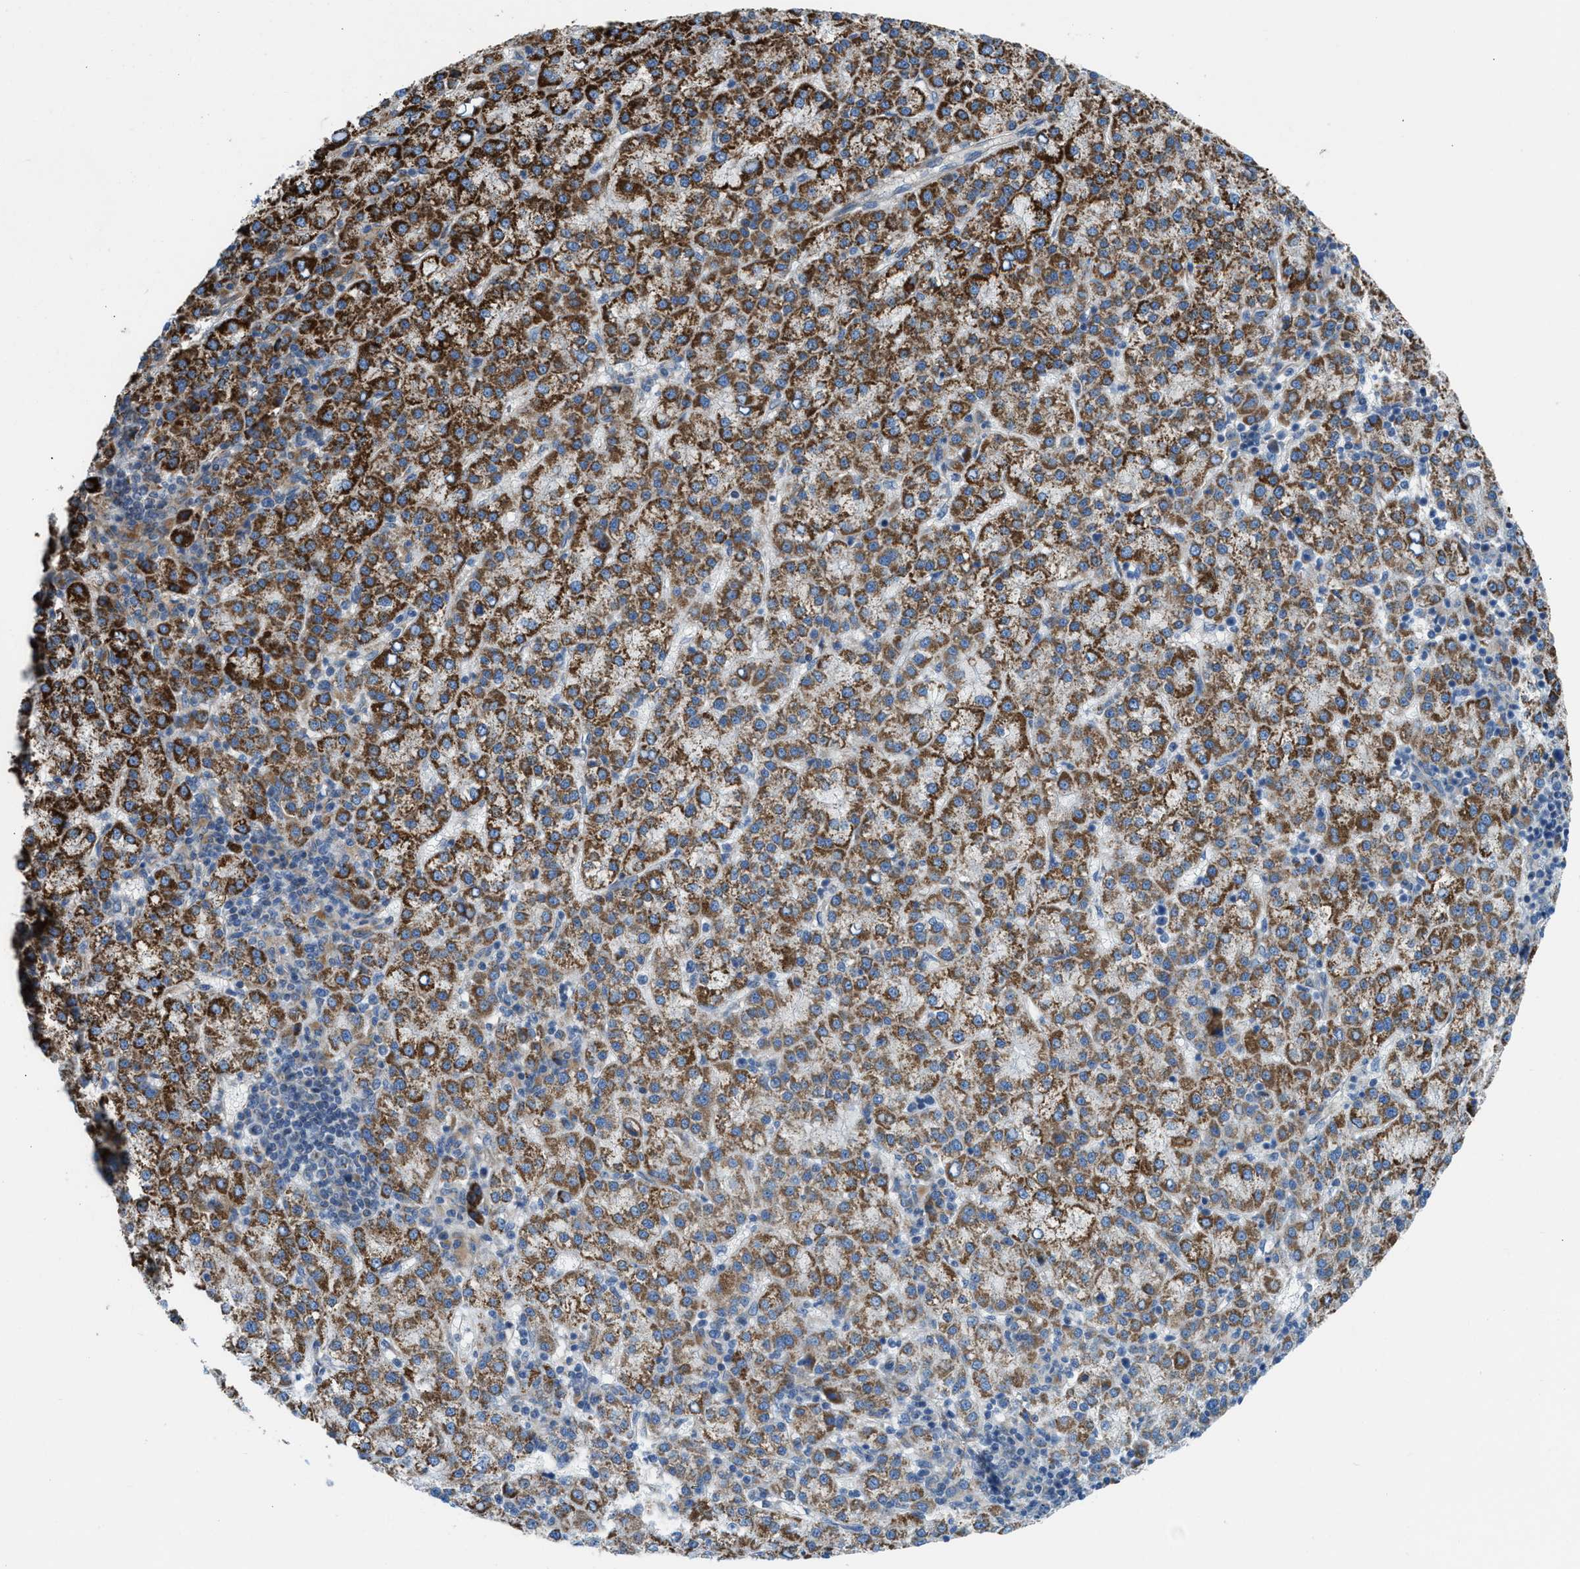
{"staining": {"intensity": "moderate", "quantity": ">75%", "location": "cytoplasmic/membranous"}, "tissue": "liver cancer", "cell_type": "Tumor cells", "image_type": "cancer", "snomed": [{"axis": "morphology", "description": "Carcinoma, Hepatocellular, NOS"}, {"axis": "topography", "description": "Liver"}], "caption": "Immunohistochemistry of liver hepatocellular carcinoma exhibits medium levels of moderate cytoplasmic/membranous staining in about >75% of tumor cells.", "gene": "SLC10A3", "patient": {"sex": "female", "age": 58}}